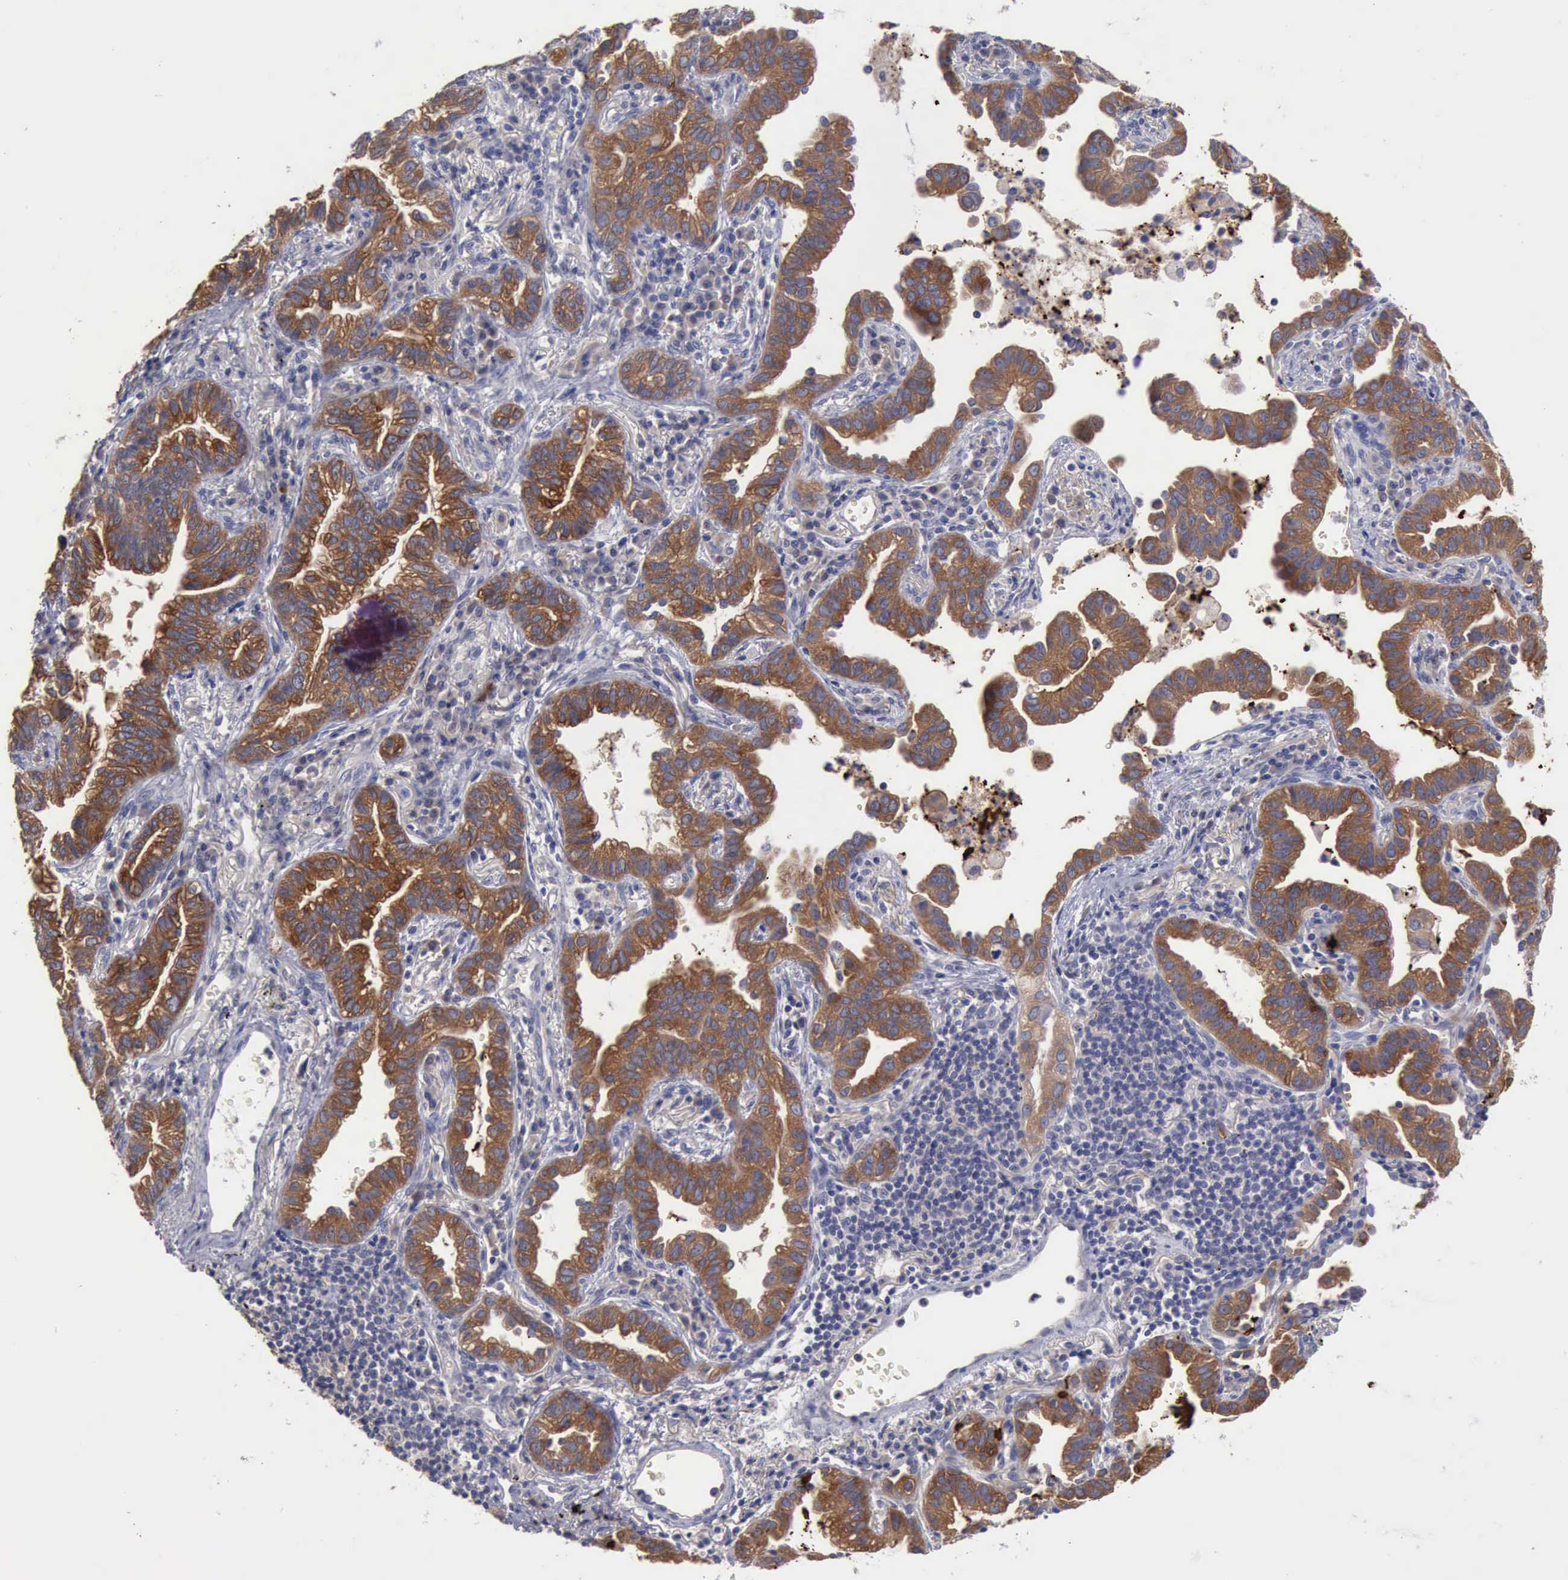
{"staining": {"intensity": "moderate", "quantity": ">75%", "location": "cytoplasmic/membranous"}, "tissue": "lung cancer", "cell_type": "Tumor cells", "image_type": "cancer", "snomed": [{"axis": "morphology", "description": "Adenocarcinoma, NOS"}, {"axis": "topography", "description": "Lung"}], "caption": "Lung cancer (adenocarcinoma) stained with a protein marker displays moderate staining in tumor cells.", "gene": "PHKA1", "patient": {"sex": "female", "age": 50}}